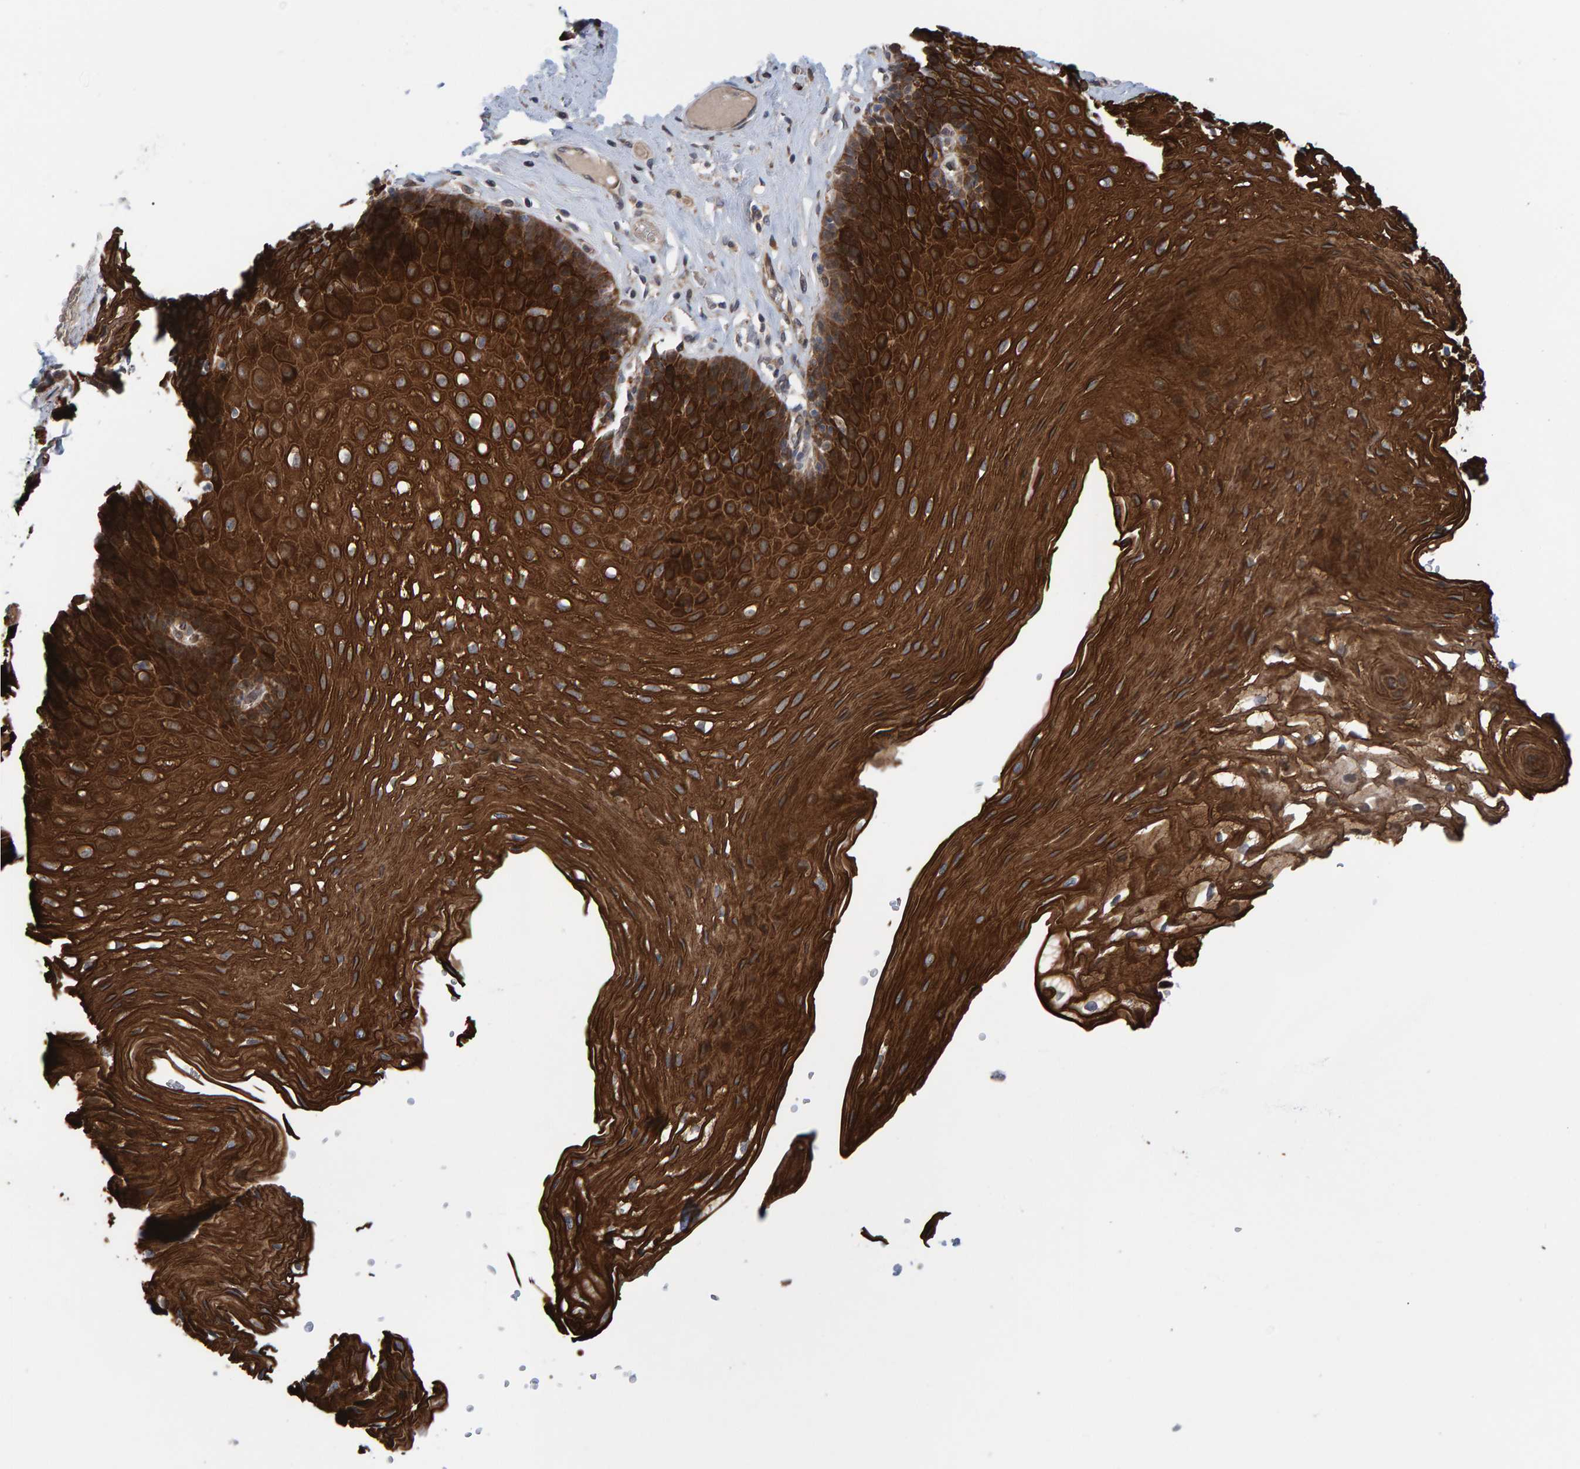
{"staining": {"intensity": "strong", "quantity": ">75%", "location": "cytoplasmic/membranous"}, "tissue": "esophagus", "cell_type": "Squamous epithelial cells", "image_type": "normal", "snomed": [{"axis": "morphology", "description": "Normal tissue, NOS"}, {"axis": "topography", "description": "Esophagus"}], "caption": "The photomicrograph displays a brown stain indicating the presence of a protein in the cytoplasmic/membranous of squamous epithelial cells in esophagus.", "gene": "MFSD6L", "patient": {"sex": "female", "age": 66}}